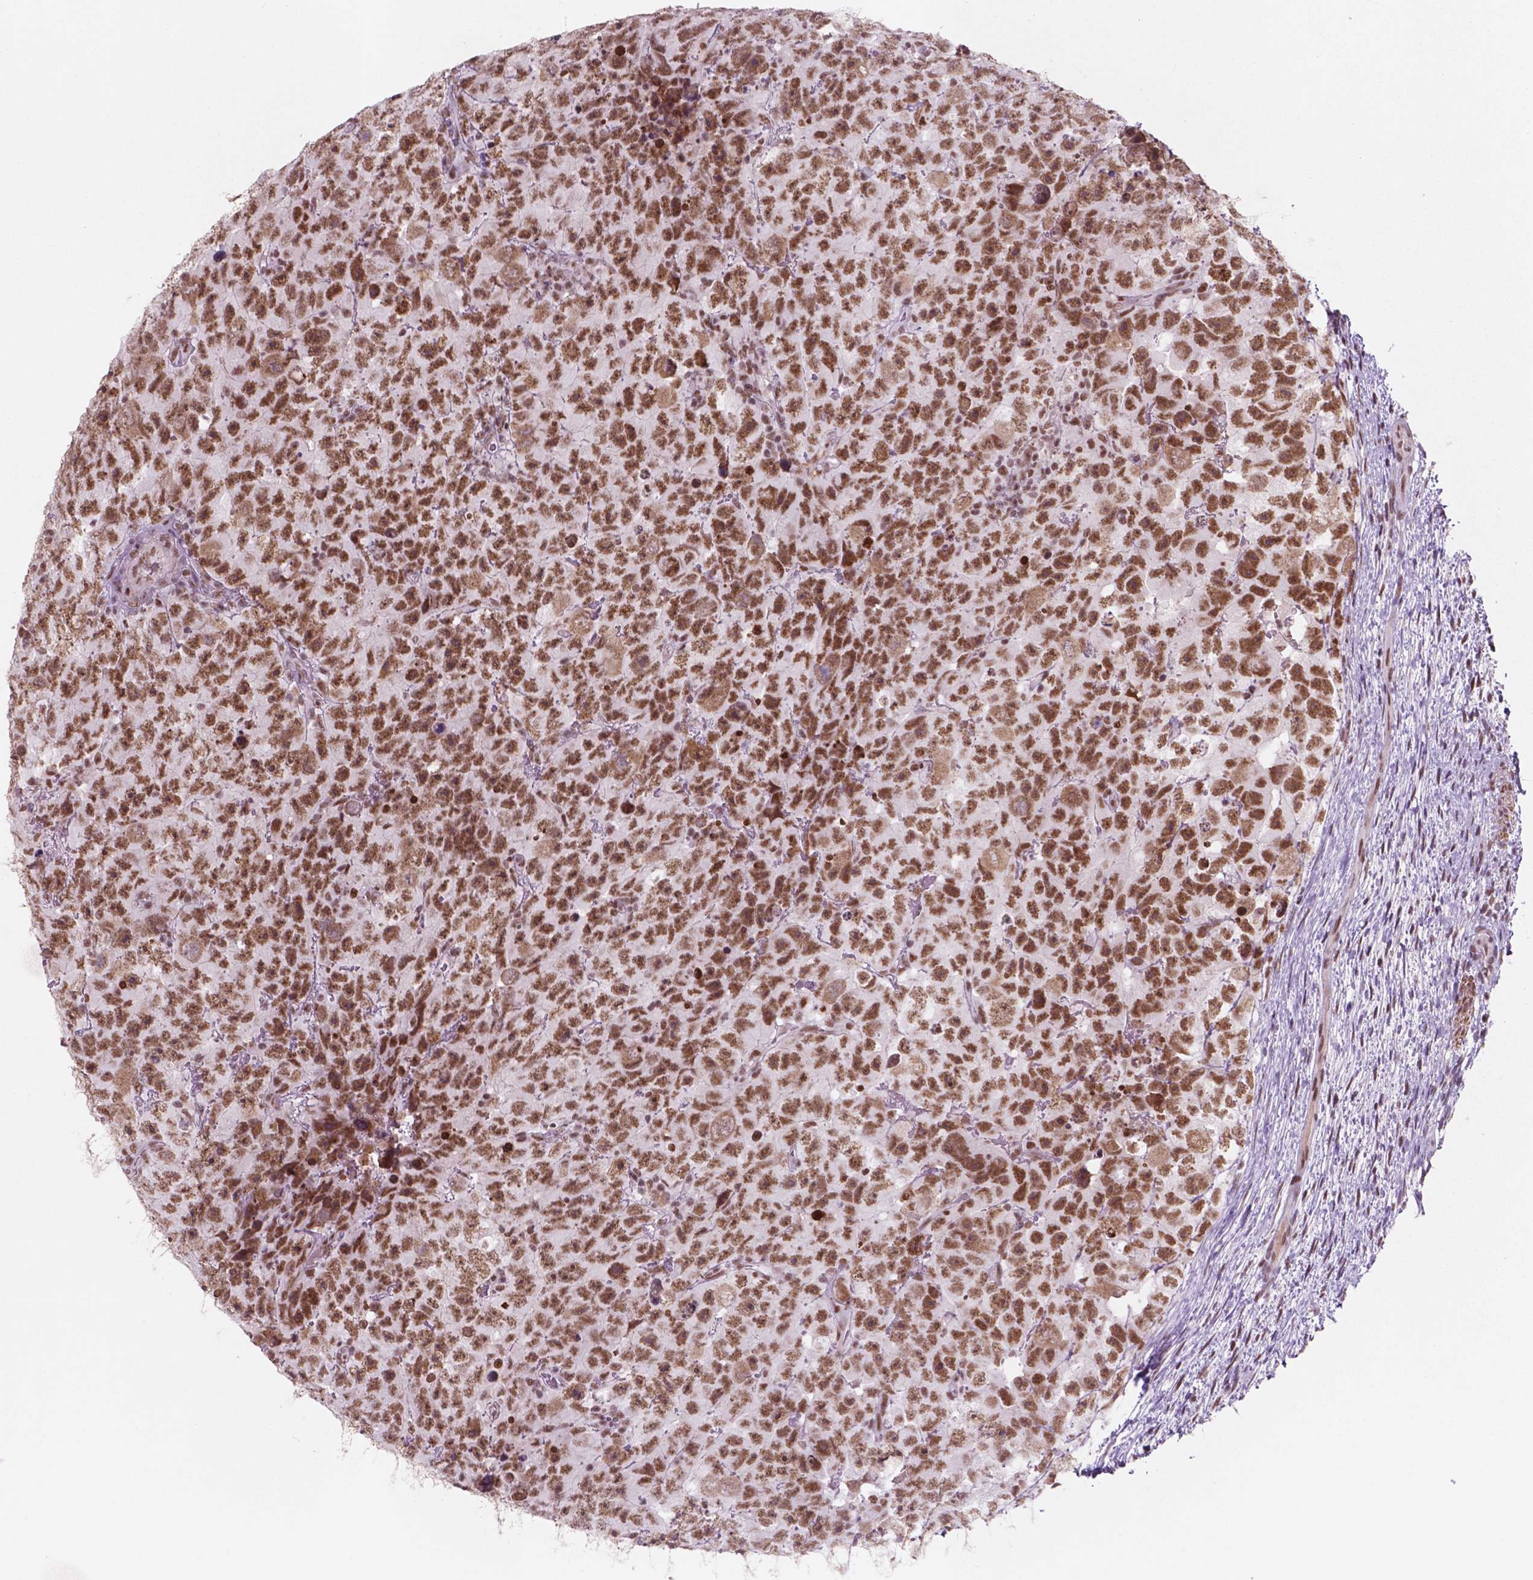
{"staining": {"intensity": "moderate", "quantity": ">75%", "location": "nuclear"}, "tissue": "testis cancer", "cell_type": "Tumor cells", "image_type": "cancer", "snomed": [{"axis": "morphology", "description": "Carcinoma, Embryonal, NOS"}, {"axis": "topography", "description": "Testis"}], "caption": "A high-resolution histopathology image shows IHC staining of embryonal carcinoma (testis), which exhibits moderate nuclear expression in approximately >75% of tumor cells. (DAB (3,3'-diaminobenzidine) = brown stain, brightfield microscopy at high magnification).", "gene": "CTR9", "patient": {"sex": "male", "age": 24}}